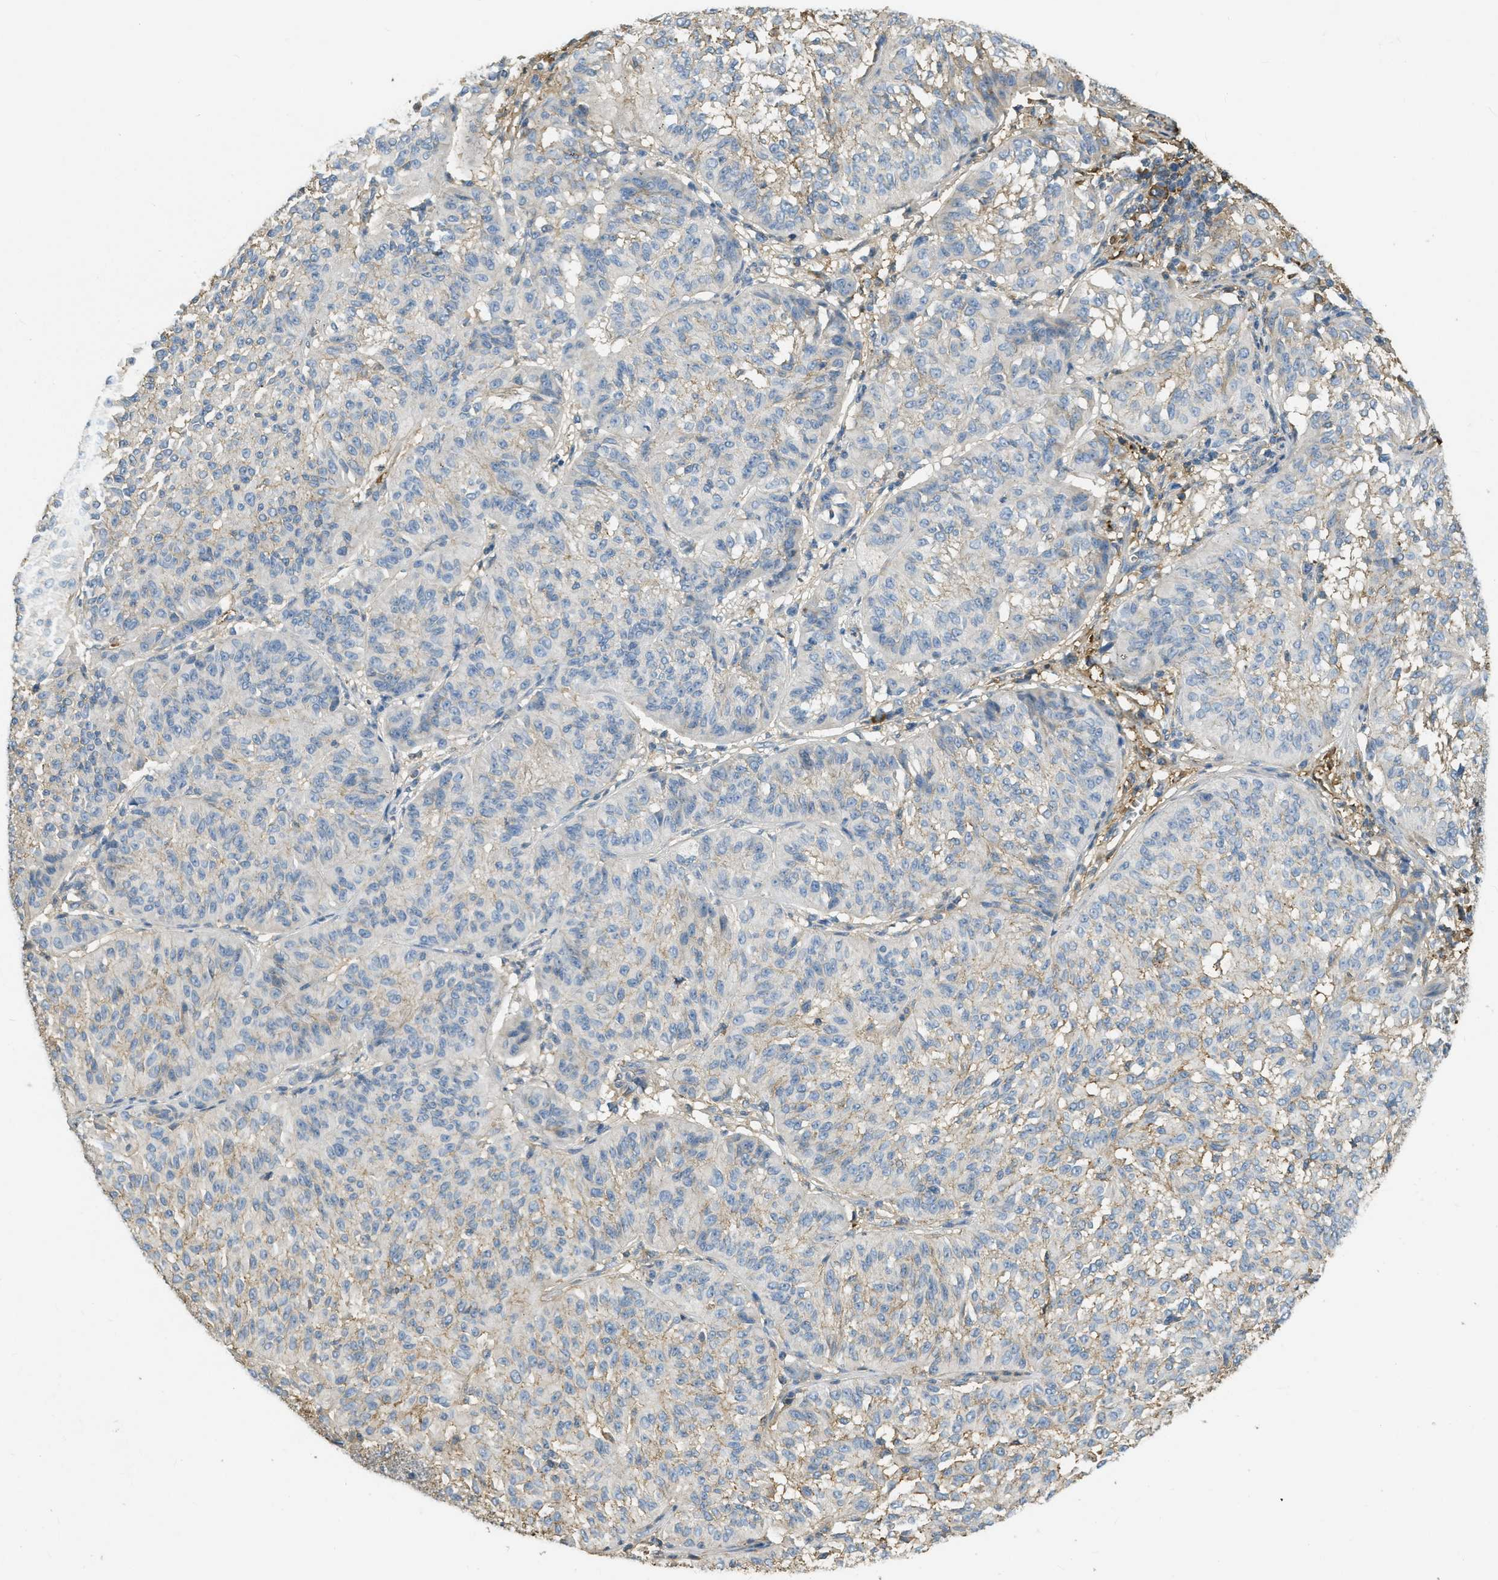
{"staining": {"intensity": "weak", "quantity": "25%-75%", "location": "cytoplasmic/membranous"}, "tissue": "melanoma", "cell_type": "Tumor cells", "image_type": "cancer", "snomed": [{"axis": "morphology", "description": "Malignant melanoma, NOS"}, {"axis": "topography", "description": "Skin"}], "caption": "This micrograph demonstrates melanoma stained with immunohistochemistry (IHC) to label a protein in brown. The cytoplasmic/membranous of tumor cells show weak positivity for the protein. Nuclei are counter-stained blue.", "gene": "PRTN3", "patient": {"sex": "female", "age": 72}}